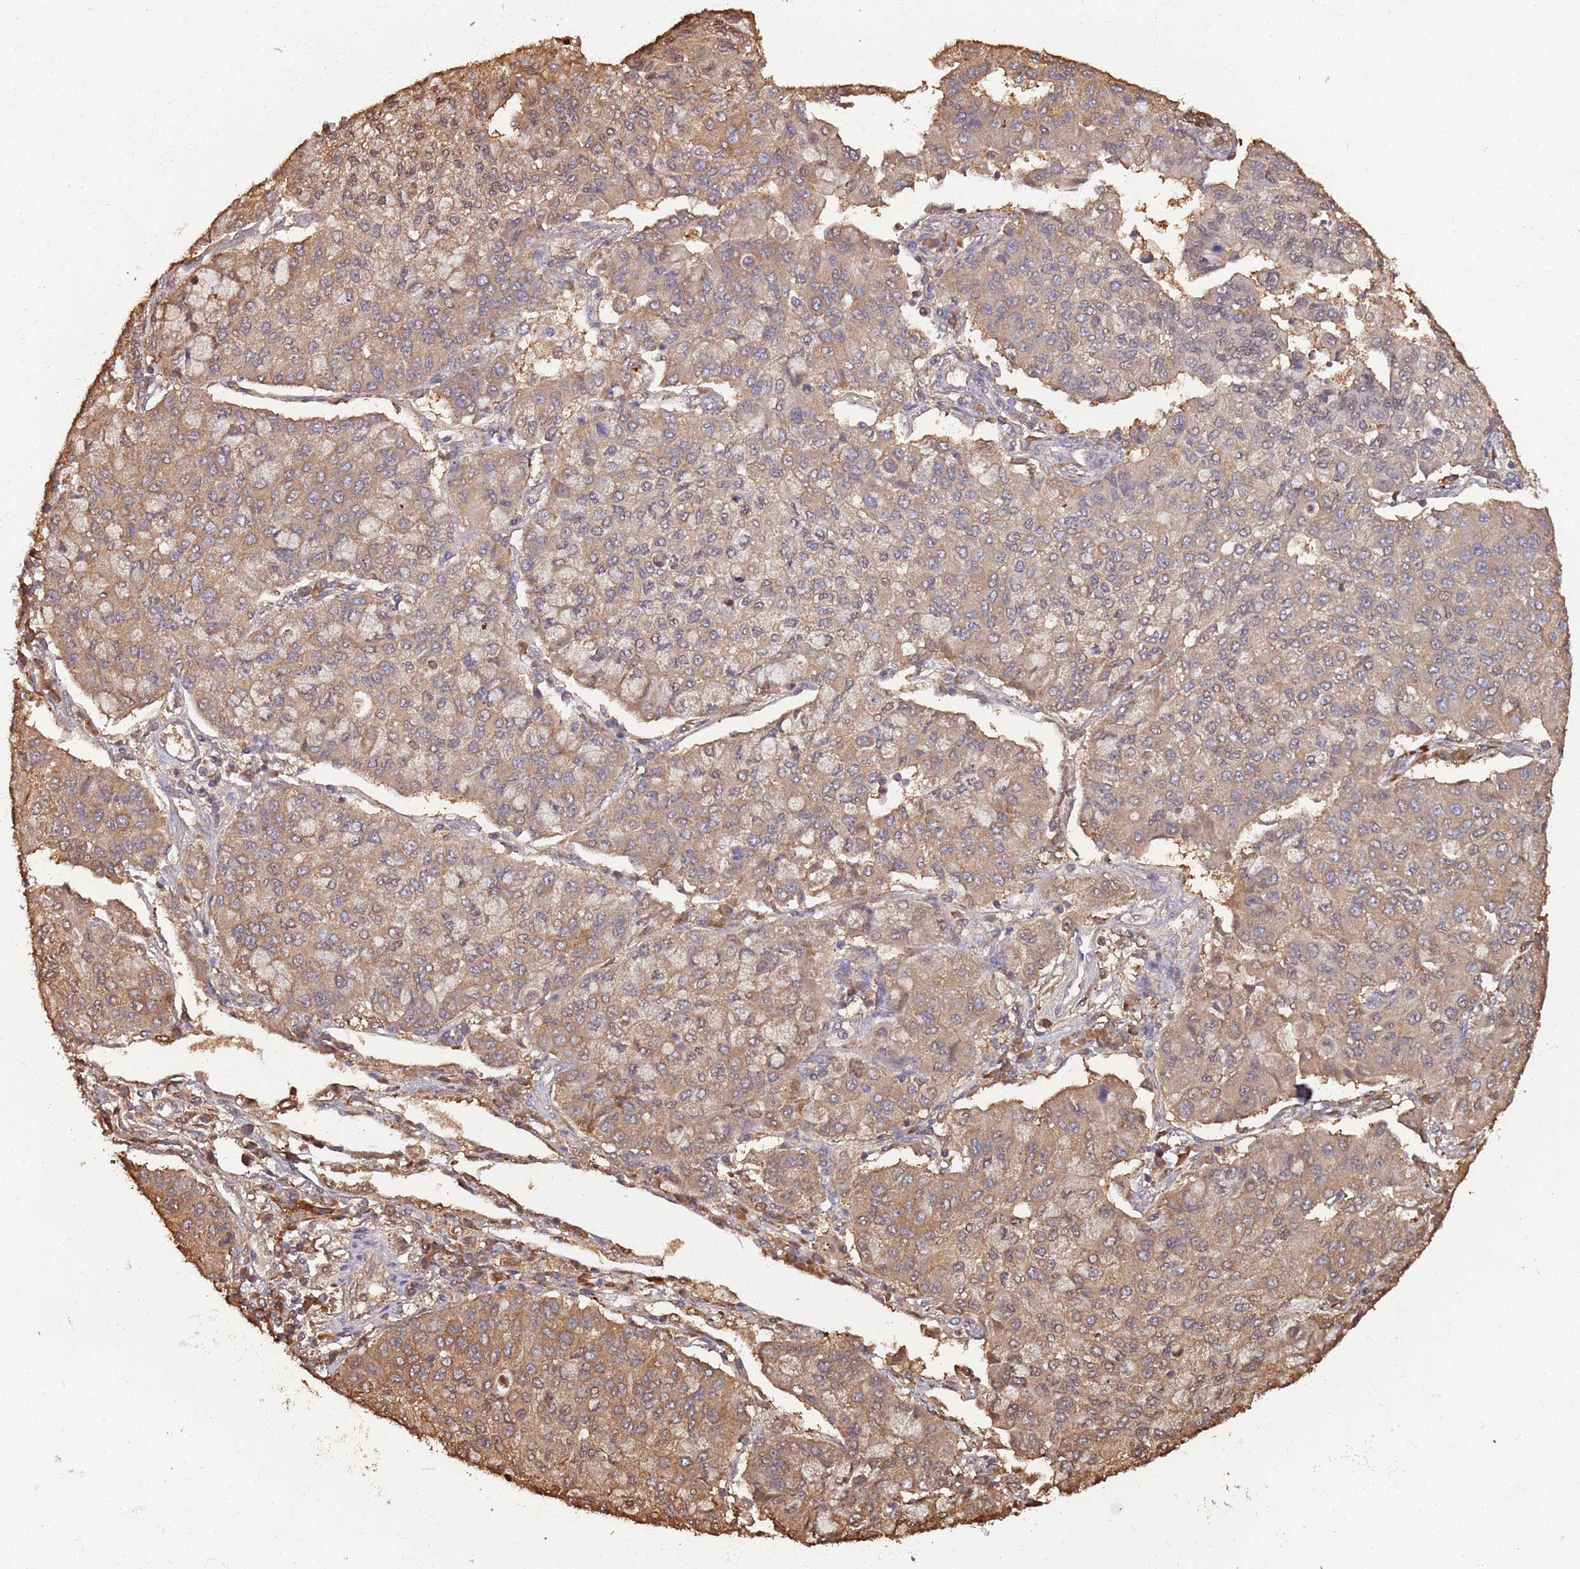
{"staining": {"intensity": "weak", "quantity": ">75%", "location": "cytoplasmic/membranous,nuclear"}, "tissue": "lung cancer", "cell_type": "Tumor cells", "image_type": "cancer", "snomed": [{"axis": "morphology", "description": "Squamous cell carcinoma, NOS"}, {"axis": "topography", "description": "Lung"}], "caption": "Immunohistochemistry (IHC) staining of lung cancer, which exhibits low levels of weak cytoplasmic/membranous and nuclear expression in approximately >75% of tumor cells indicating weak cytoplasmic/membranous and nuclear protein expression. The staining was performed using DAB (3,3'-diaminobenzidine) (brown) for protein detection and nuclei were counterstained in hematoxylin (blue).", "gene": "COG4", "patient": {"sex": "male", "age": 74}}